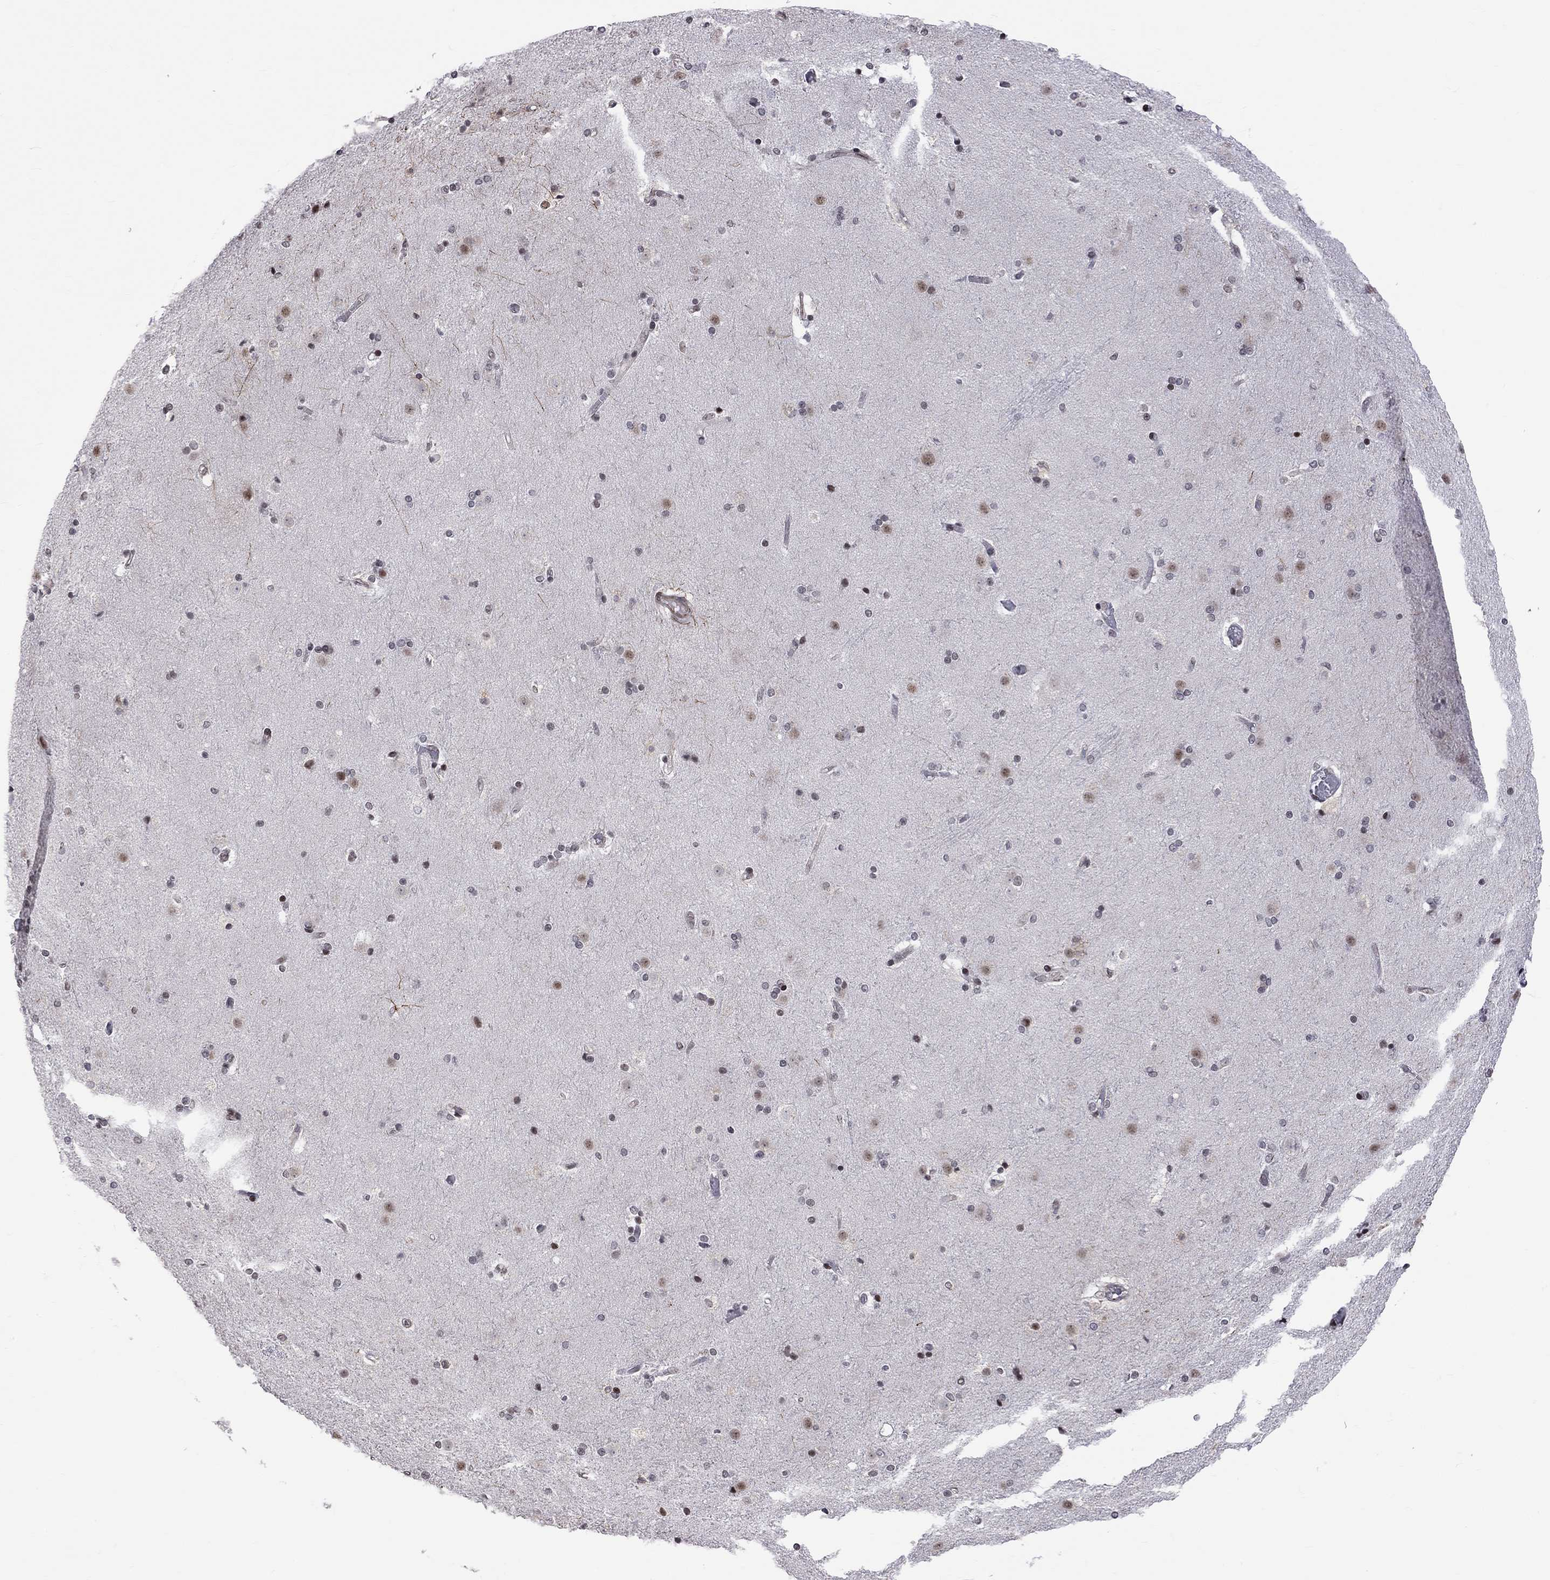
{"staining": {"intensity": "strong", "quantity": "25%-75%", "location": "cytoplasmic/membranous"}, "tissue": "caudate", "cell_type": "Glial cells", "image_type": "normal", "snomed": [{"axis": "morphology", "description": "Normal tissue, NOS"}, {"axis": "topography", "description": "Lateral ventricle wall"}], "caption": "Immunohistochemical staining of benign human caudate shows strong cytoplasmic/membranous protein positivity in approximately 25%-75% of glial cells. (Brightfield microscopy of DAB IHC at high magnification).", "gene": "MTNR1B", "patient": {"sex": "female", "age": 71}}